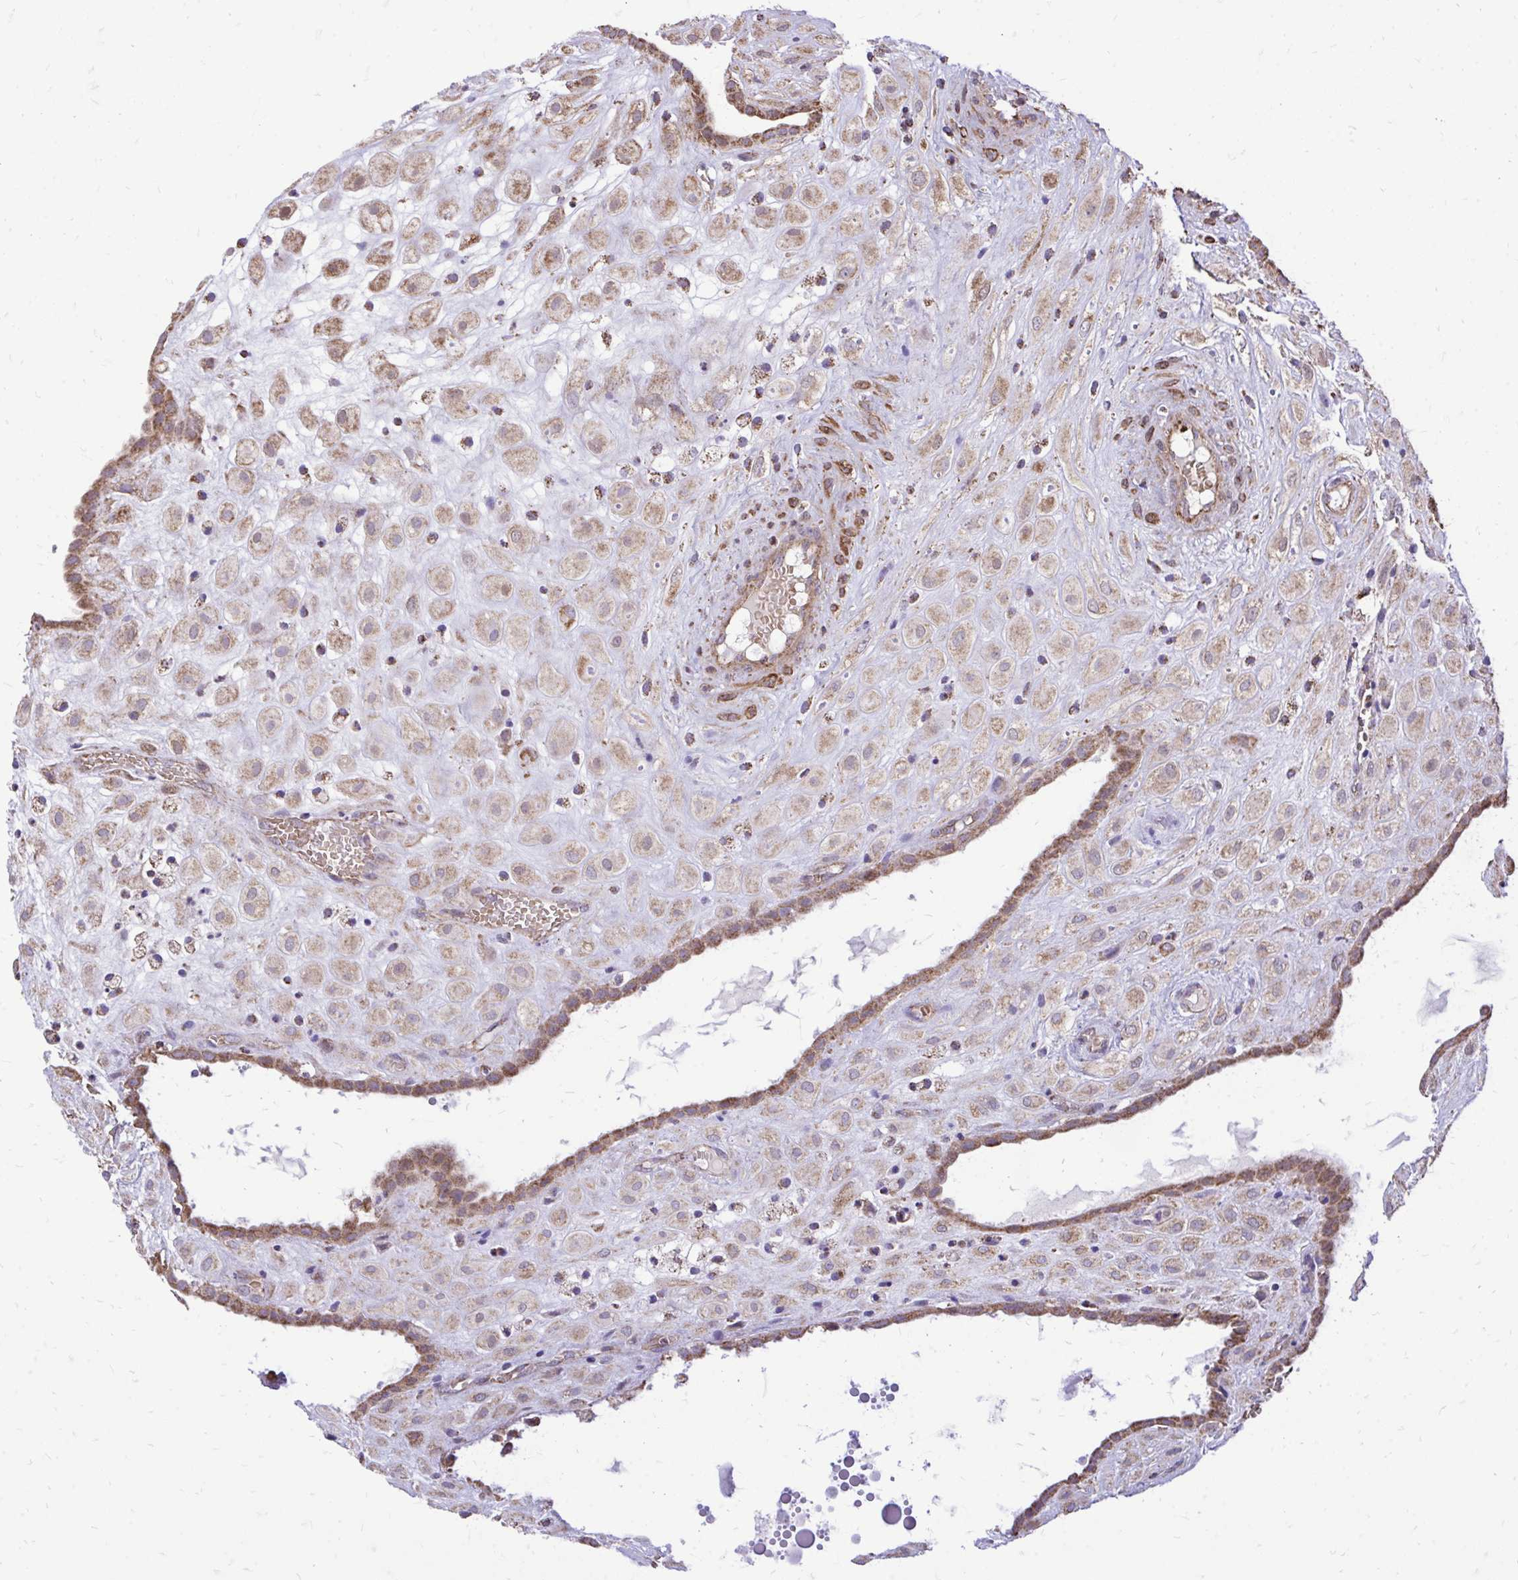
{"staining": {"intensity": "moderate", "quantity": ">75%", "location": "cytoplasmic/membranous"}, "tissue": "placenta", "cell_type": "Decidual cells", "image_type": "normal", "snomed": [{"axis": "morphology", "description": "Normal tissue, NOS"}, {"axis": "topography", "description": "Placenta"}], "caption": "A brown stain highlights moderate cytoplasmic/membranous positivity of a protein in decidual cells of benign placenta. (DAB = brown stain, brightfield microscopy at high magnification).", "gene": "UBE2C", "patient": {"sex": "female", "age": 24}}